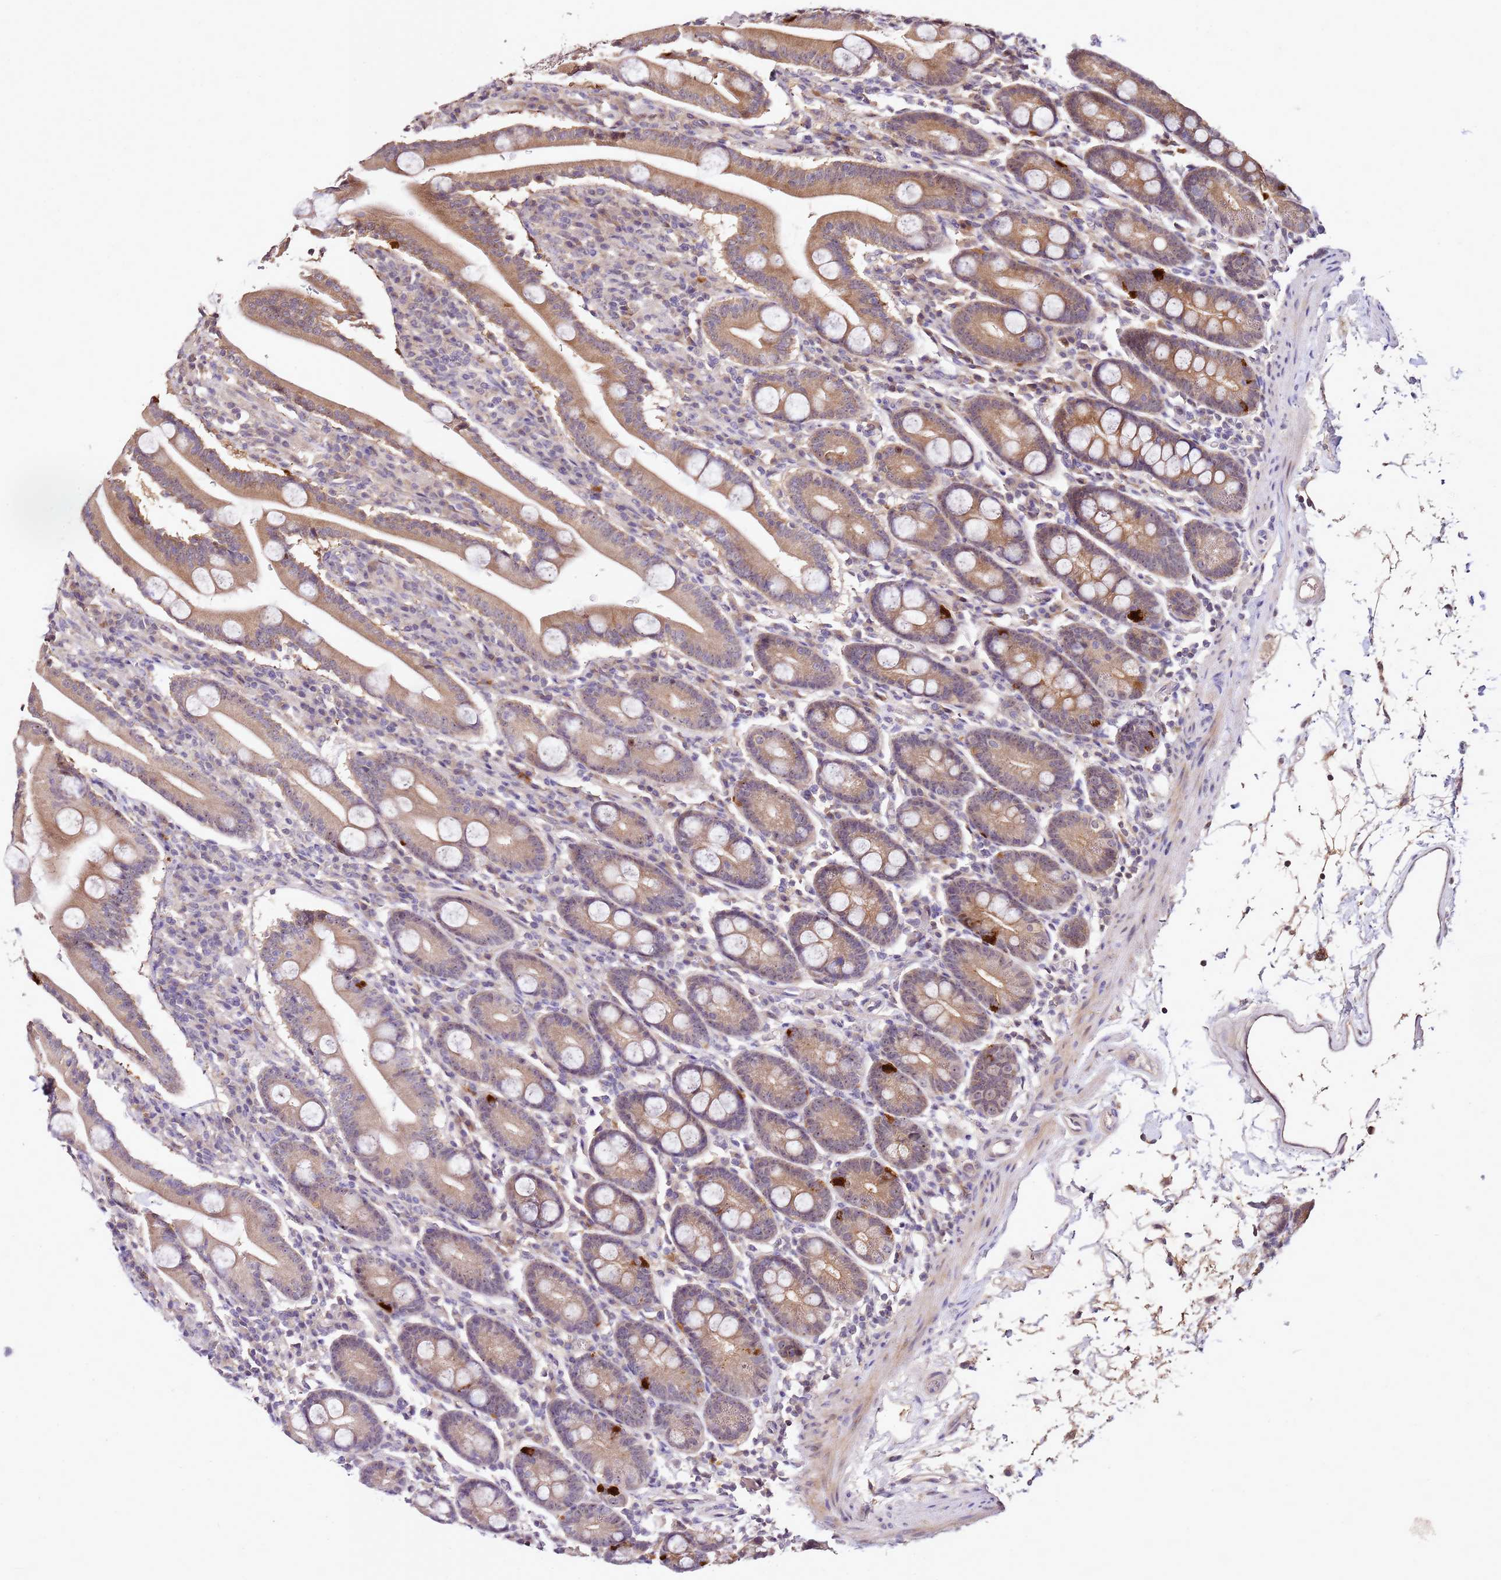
{"staining": {"intensity": "moderate", "quantity": ">75%", "location": "cytoplasmic/membranous,nuclear"}, "tissue": "duodenum", "cell_type": "Glandular cells", "image_type": "normal", "snomed": [{"axis": "morphology", "description": "Normal tissue, NOS"}, {"axis": "topography", "description": "Duodenum"}], "caption": "The photomicrograph demonstrates immunohistochemical staining of normal duodenum. There is moderate cytoplasmic/membranous,nuclear staining is present in approximately >75% of glandular cells. The staining was performed using DAB (3,3'-diaminobenzidine), with brown indicating positive protein expression. Nuclei are stained blue with hematoxylin.", "gene": "DDX27", "patient": {"sex": "male", "age": 35}}